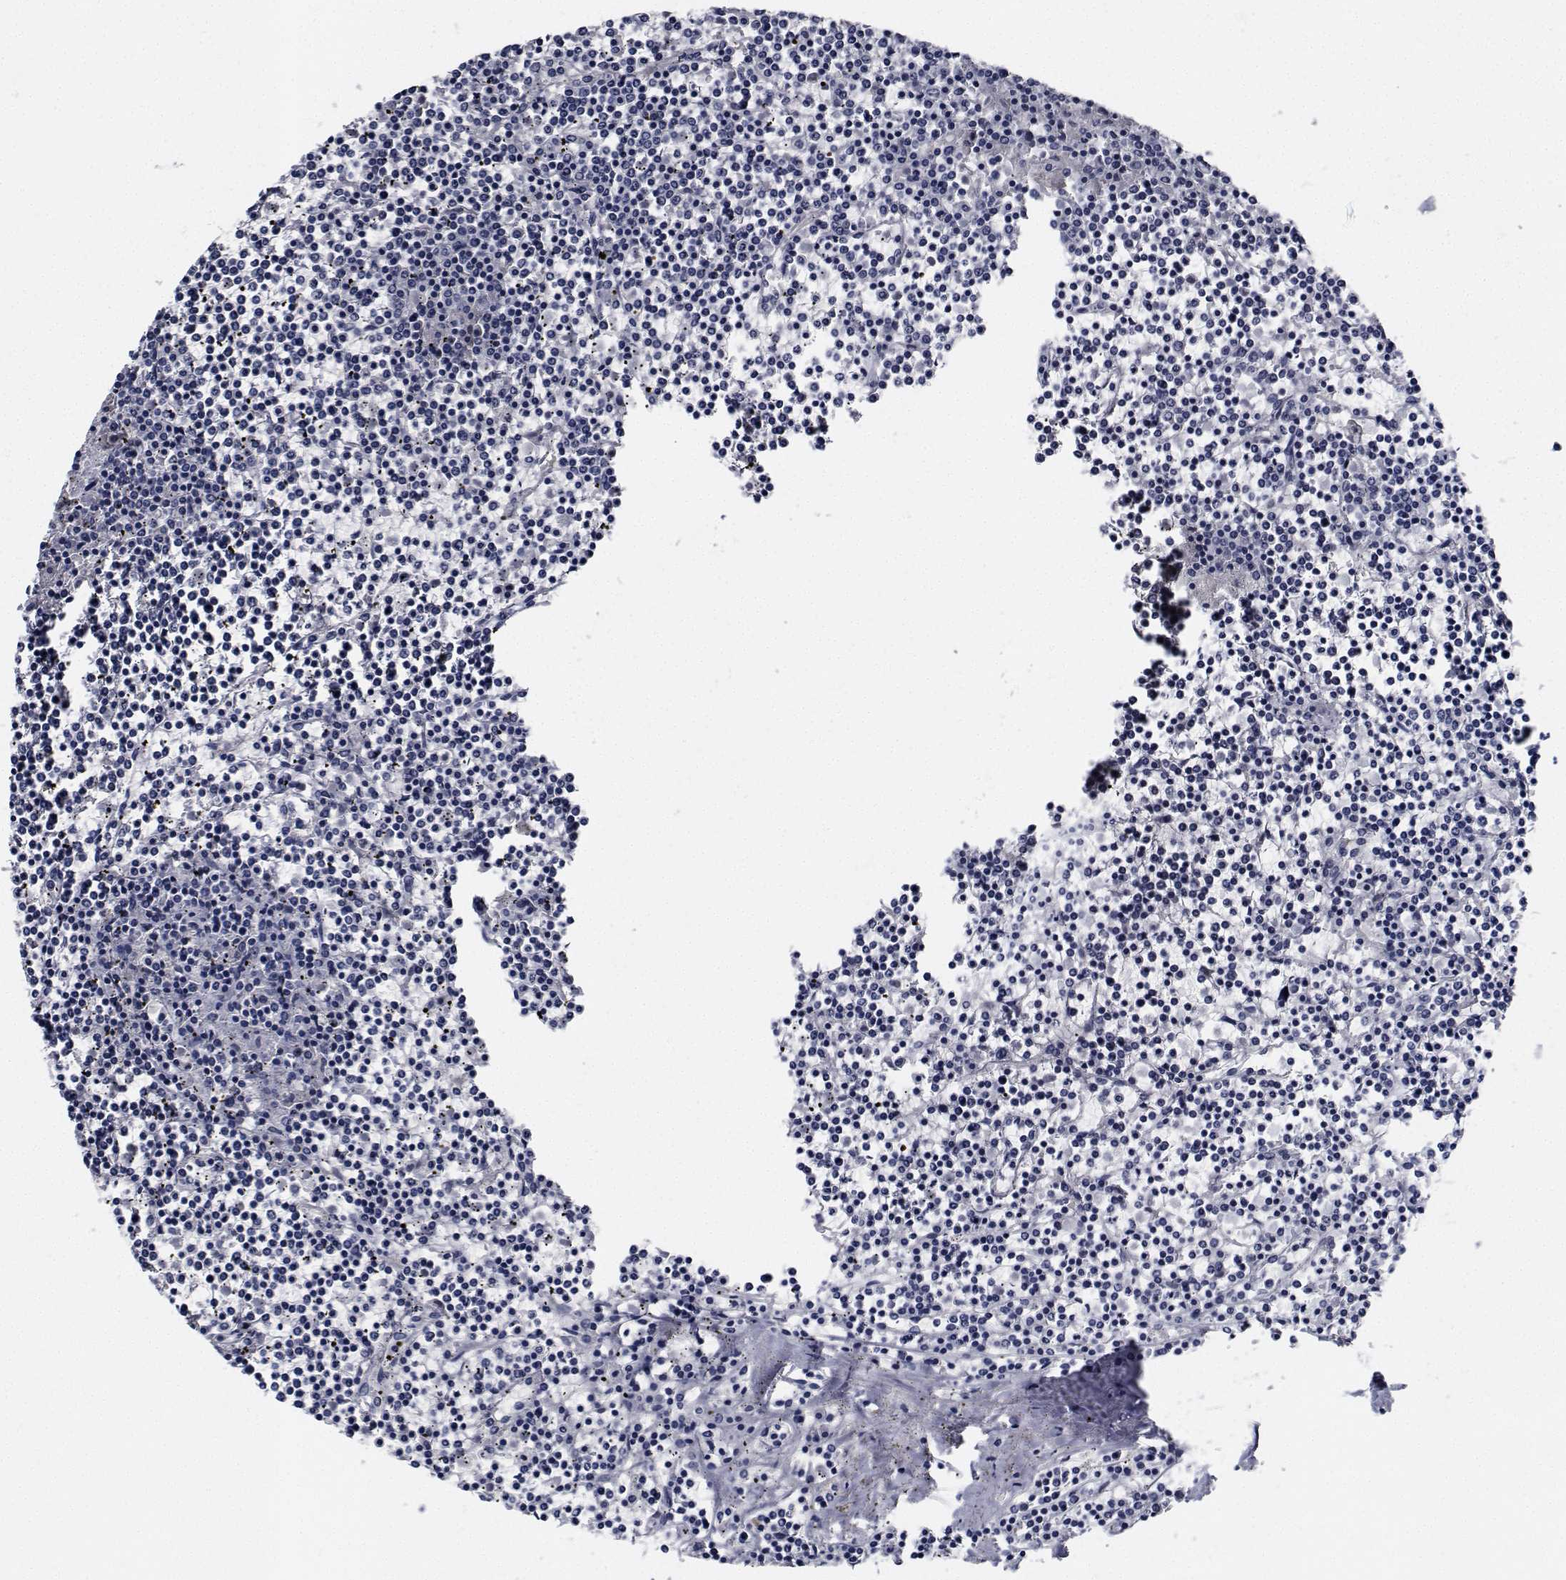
{"staining": {"intensity": "negative", "quantity": "none", "location": "none"}, "tissue": "lymphoma", "cell_type": "Tumor cells", "image_type": "cancer", "snomed": [{"axis": "morphology", "description": "Malignant lymphoma, non-Hodgkin's type, Low grade"}, {"axis": "topography", "description": "Spleen"}], "caption": "Tumor cells are negative for protein expression in human lymphoma.", "gene": "NVL", "patient": {"sex": "female", "age": 19}}